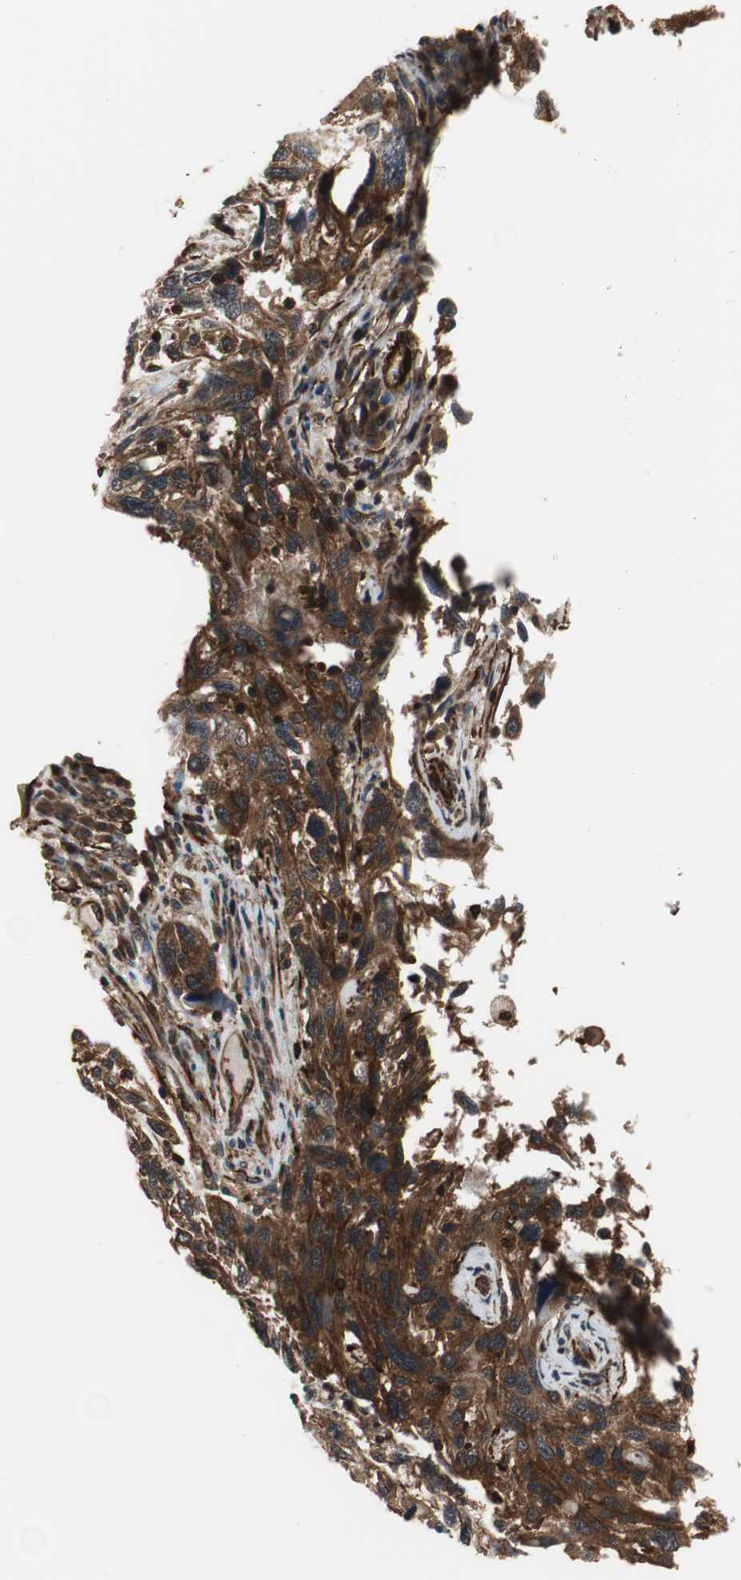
{"staining": {"intensity": "strong", "quantity": ">75%", "location": "cytoplasmic/membranous"}, "tissue": "melanoma", "cell_type": "Tumor cells", "image_type": "cancer", "snomed": [{"axis": "morphology", "description": "Malignant melanoma, NOS"}, {"axis": "topography", "description": "Skin"}], "caption": "Malignant melanoma stained with a protein marker demonstrates strong staining in tumor cells.", "gene": "PTPN11", "patient": {"sex": "male", "age": 53}}